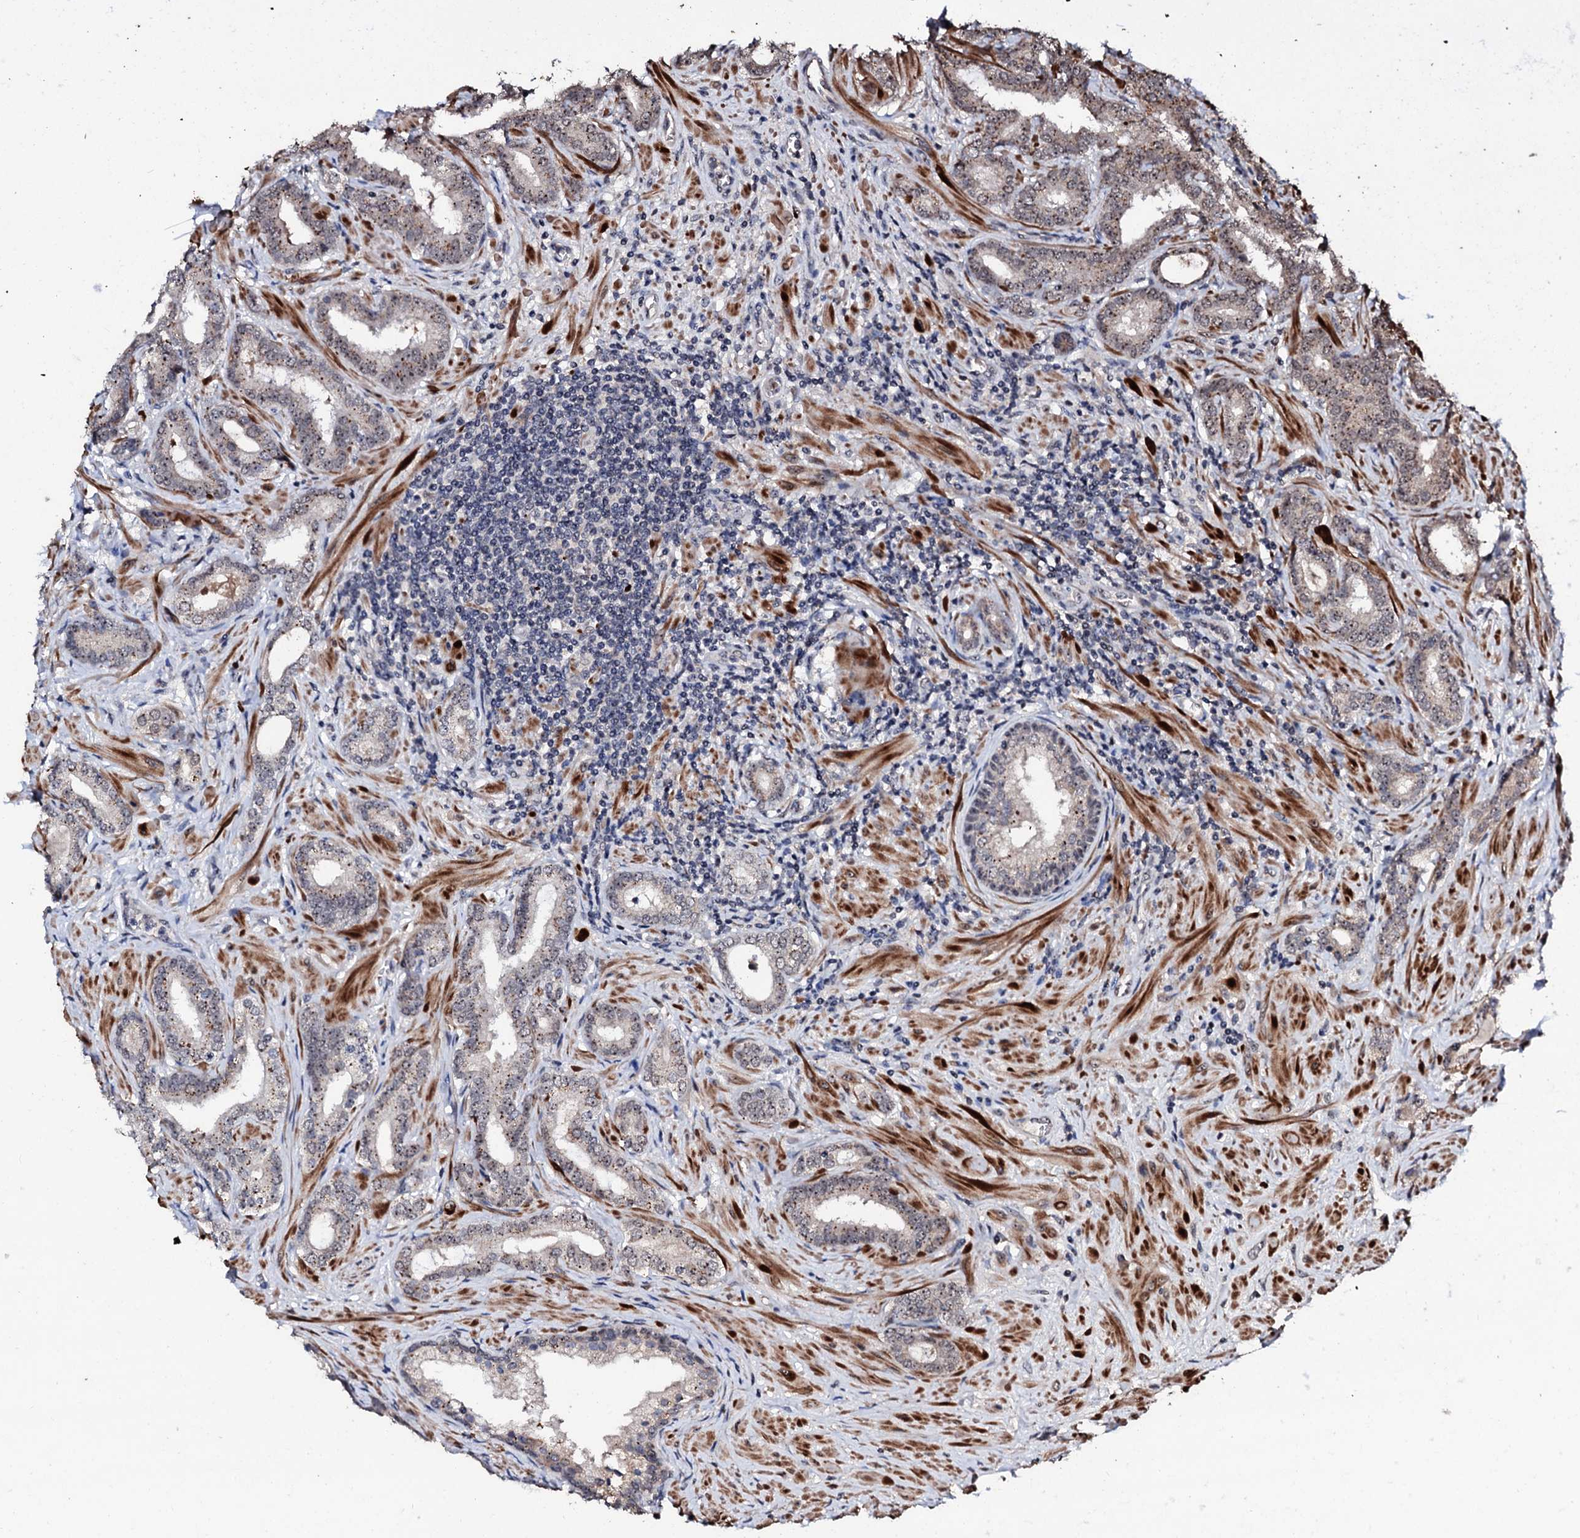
{"staining": {"intensity": "weak", "quantity": "25%-75%", "location": "nuclear"}, "tissue": "prostate cancer", "cell_type": "Tumor cells", "image_type": "cancer", "snomed": [{"axis": "morphology", "description": "Adenocarcinoma, High grade"}, {"axis": "topography", "description": "Prostate"}], "caption": "High-power microscopy captured an immunohistochemistry histopathology image of prostate cancer (adenocarcinoma (high-grade)), revealing weak nuclear positivity in about 25%-75% of tumor cells.", "gene": "SUPT7L", "patient": {"sex": "male", "age": 64}}